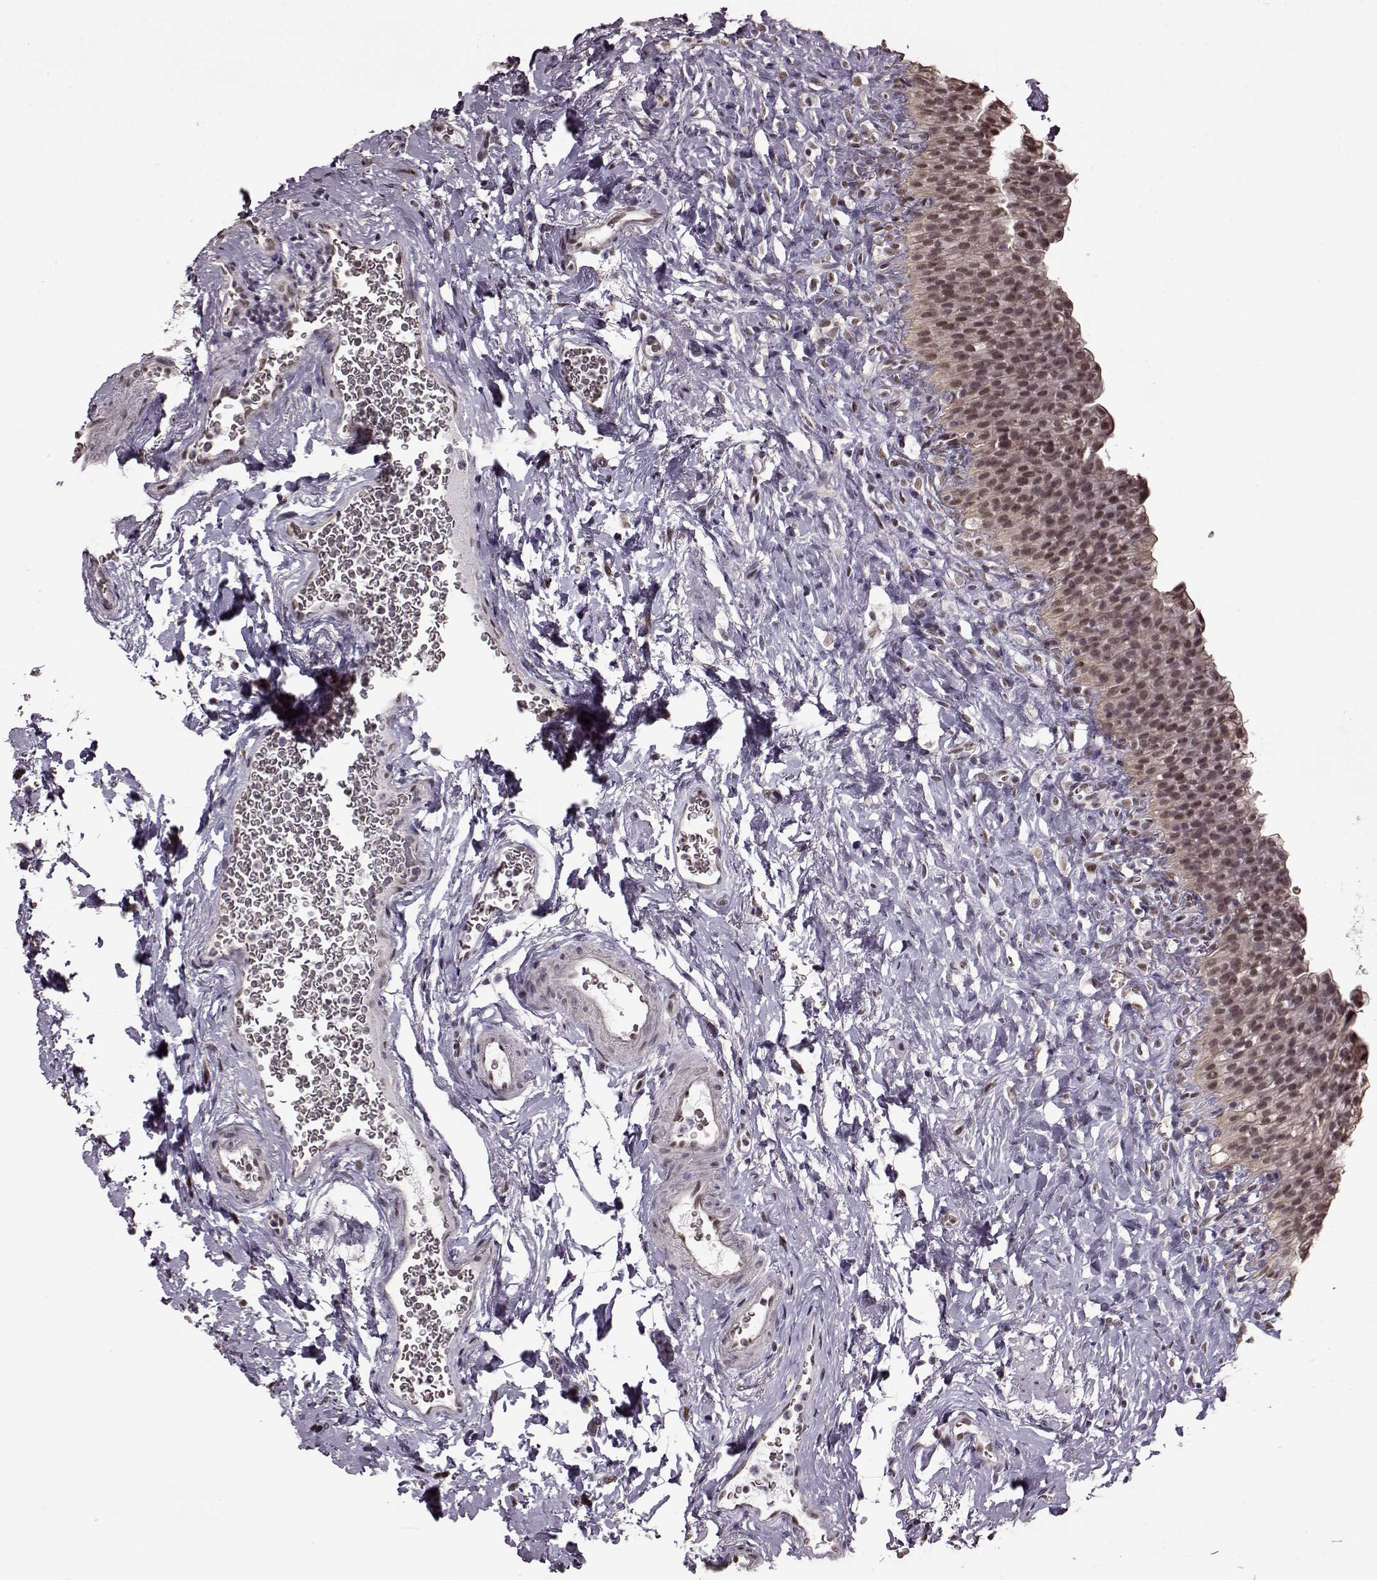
{"staining": {"intensity": "weak", "quantity": ">75%", "location": "nuclear"}, "tissue": "urinary bladder", "cell_type": "Urothelial cells", "image_type": "normal", "snomed": [{"axis": "morphology", "description": "Normal tissue, NOS"}, {"axis": "topography", "description": "Urinary bladder"}], "caption": "IHC of benign urinary bladder shows low levels of weak nuclear staining in about >75% of urothelial cells.", "gene": "FTO", "patient": {"sex": "male", "age": 76}}